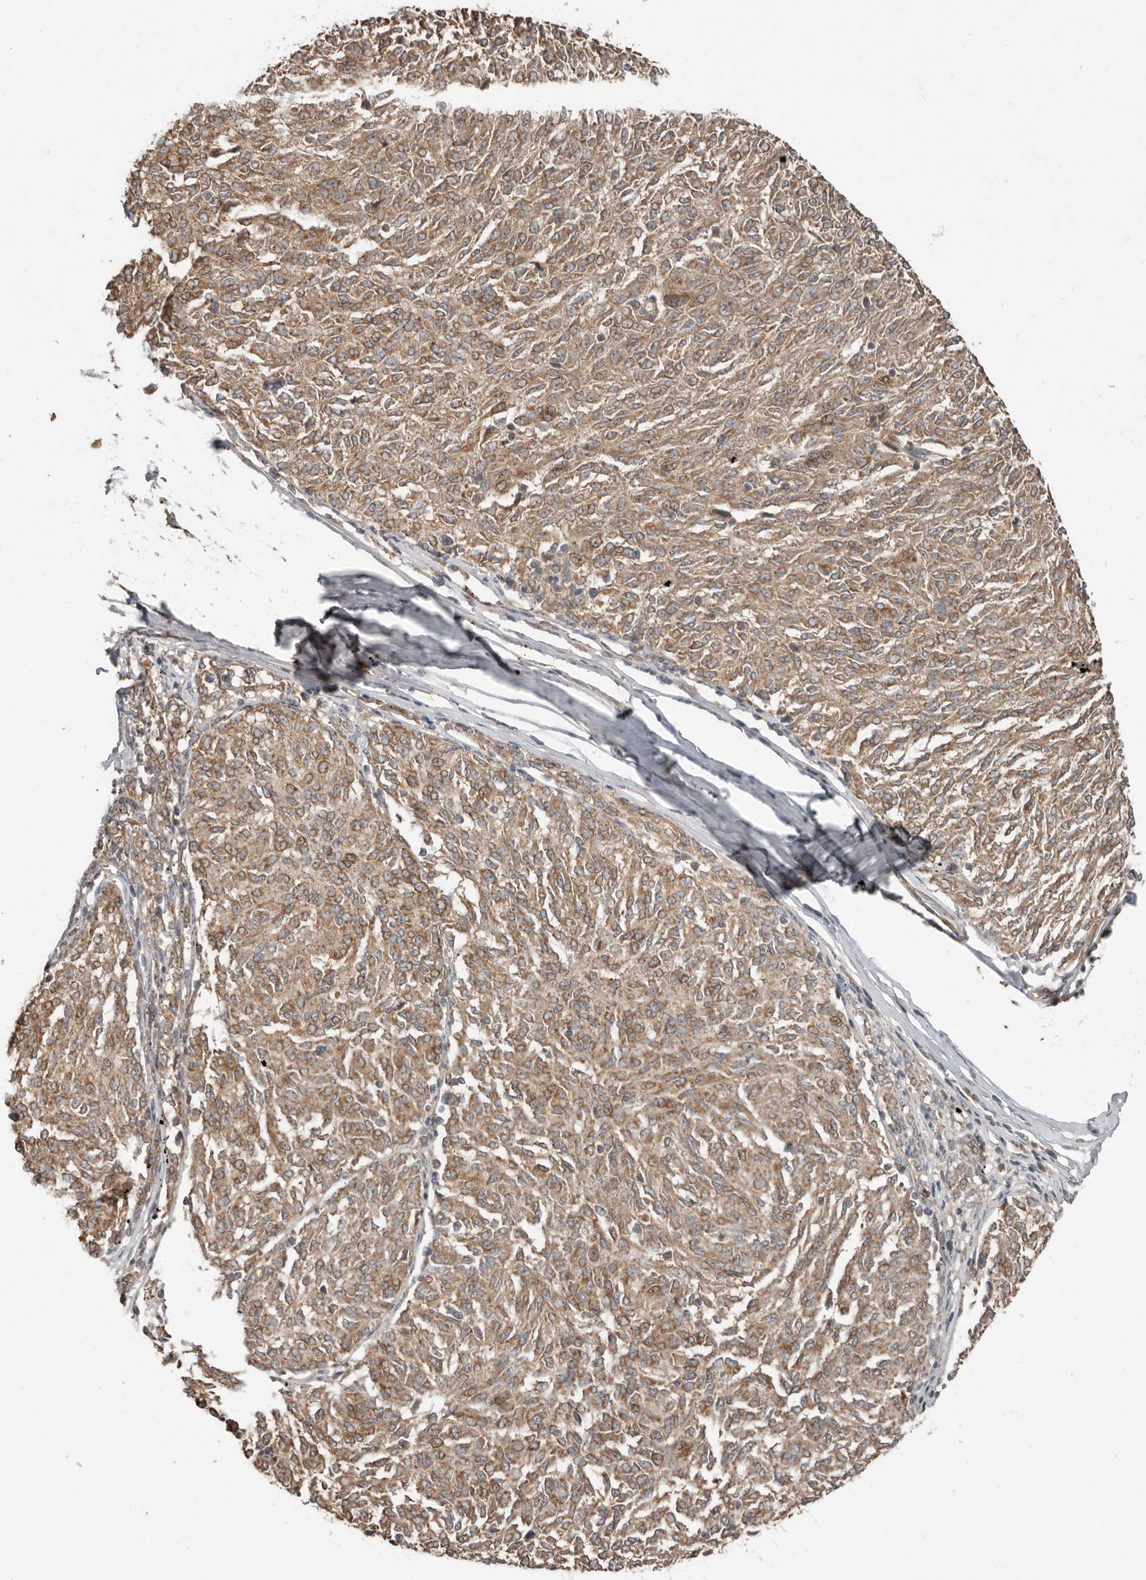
{"staining": {"intensity": "moderate", "quantity": ">75%", "location": "cytoplasmic/membranous"}, "tissue": "melanoma", "cell_type": "Tumor cells", "image_type": "cancer", "snomed": [{"axis": "morphology", "description": "Malignant melanoma, NOS"}, {"axis": "topography", "description": "Skin"}], "caption": "Malignant melanoma was stained to show a protein in brown. There is medium levels of moderate cytoplasmic/membranous positivity in about >75% of tumor cells.", "gene": "SLC6A7", "patient": {"sex": "female", "age": 72}}